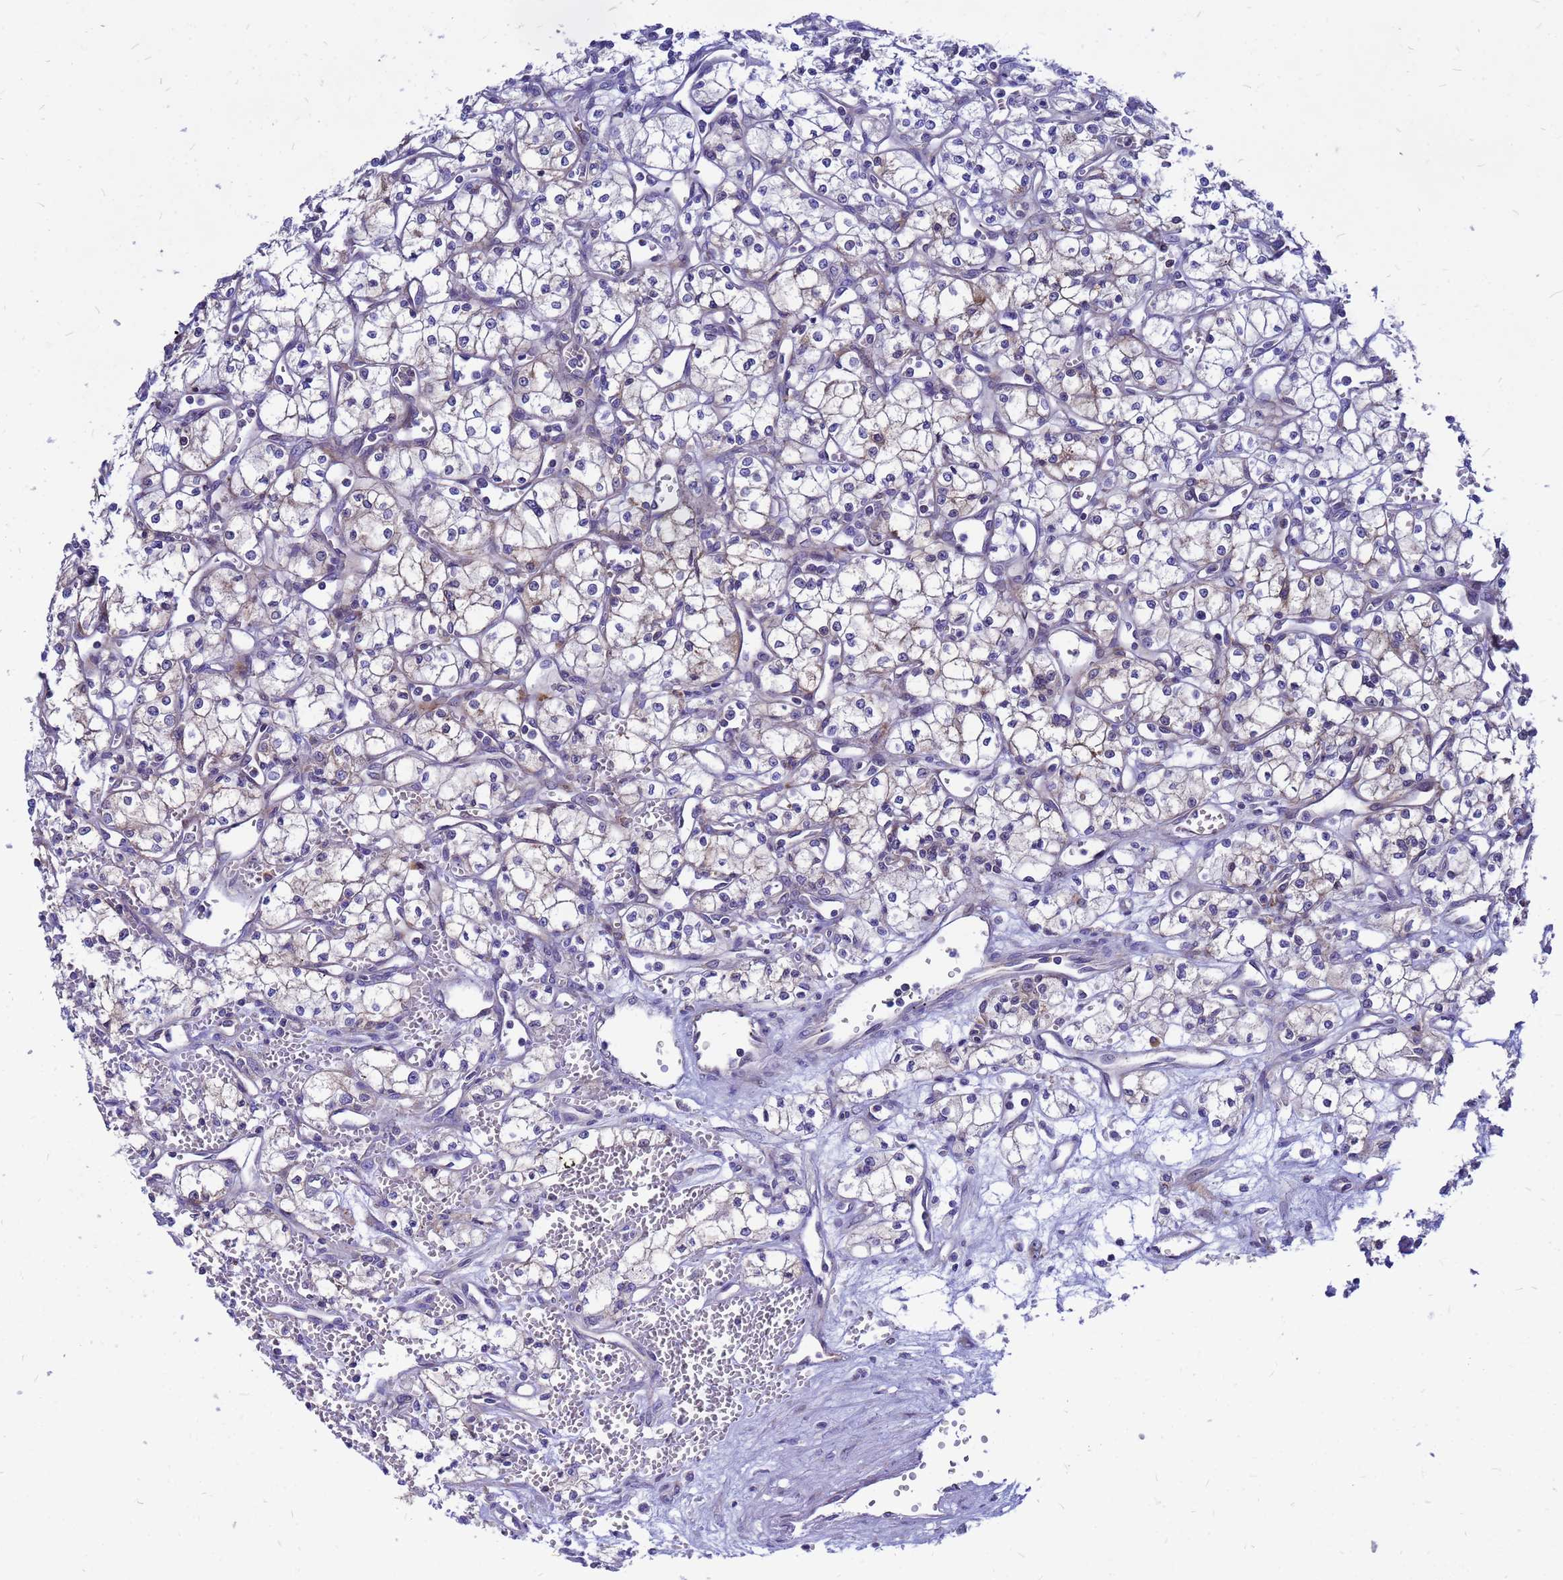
{"staining": {"intensity": "negative", "quantity": "none", "location": "none"}, "tissue": "renal cancer", "cell_type": "Tumor cells", "image_type": "cancer", "snomed": [{"axis": "morphology", "description": "Adenocarcinoma, NOS"}, {"axis": "topography", "description": "Kidney"}], "caption": "High power microscopy histopathology image of an IHC photomicrograph of renal cancer, revealing no significant positivity in tumor cells.", "gene": "FHIP1A", "patient": {"sex": "male", "age": 59}}